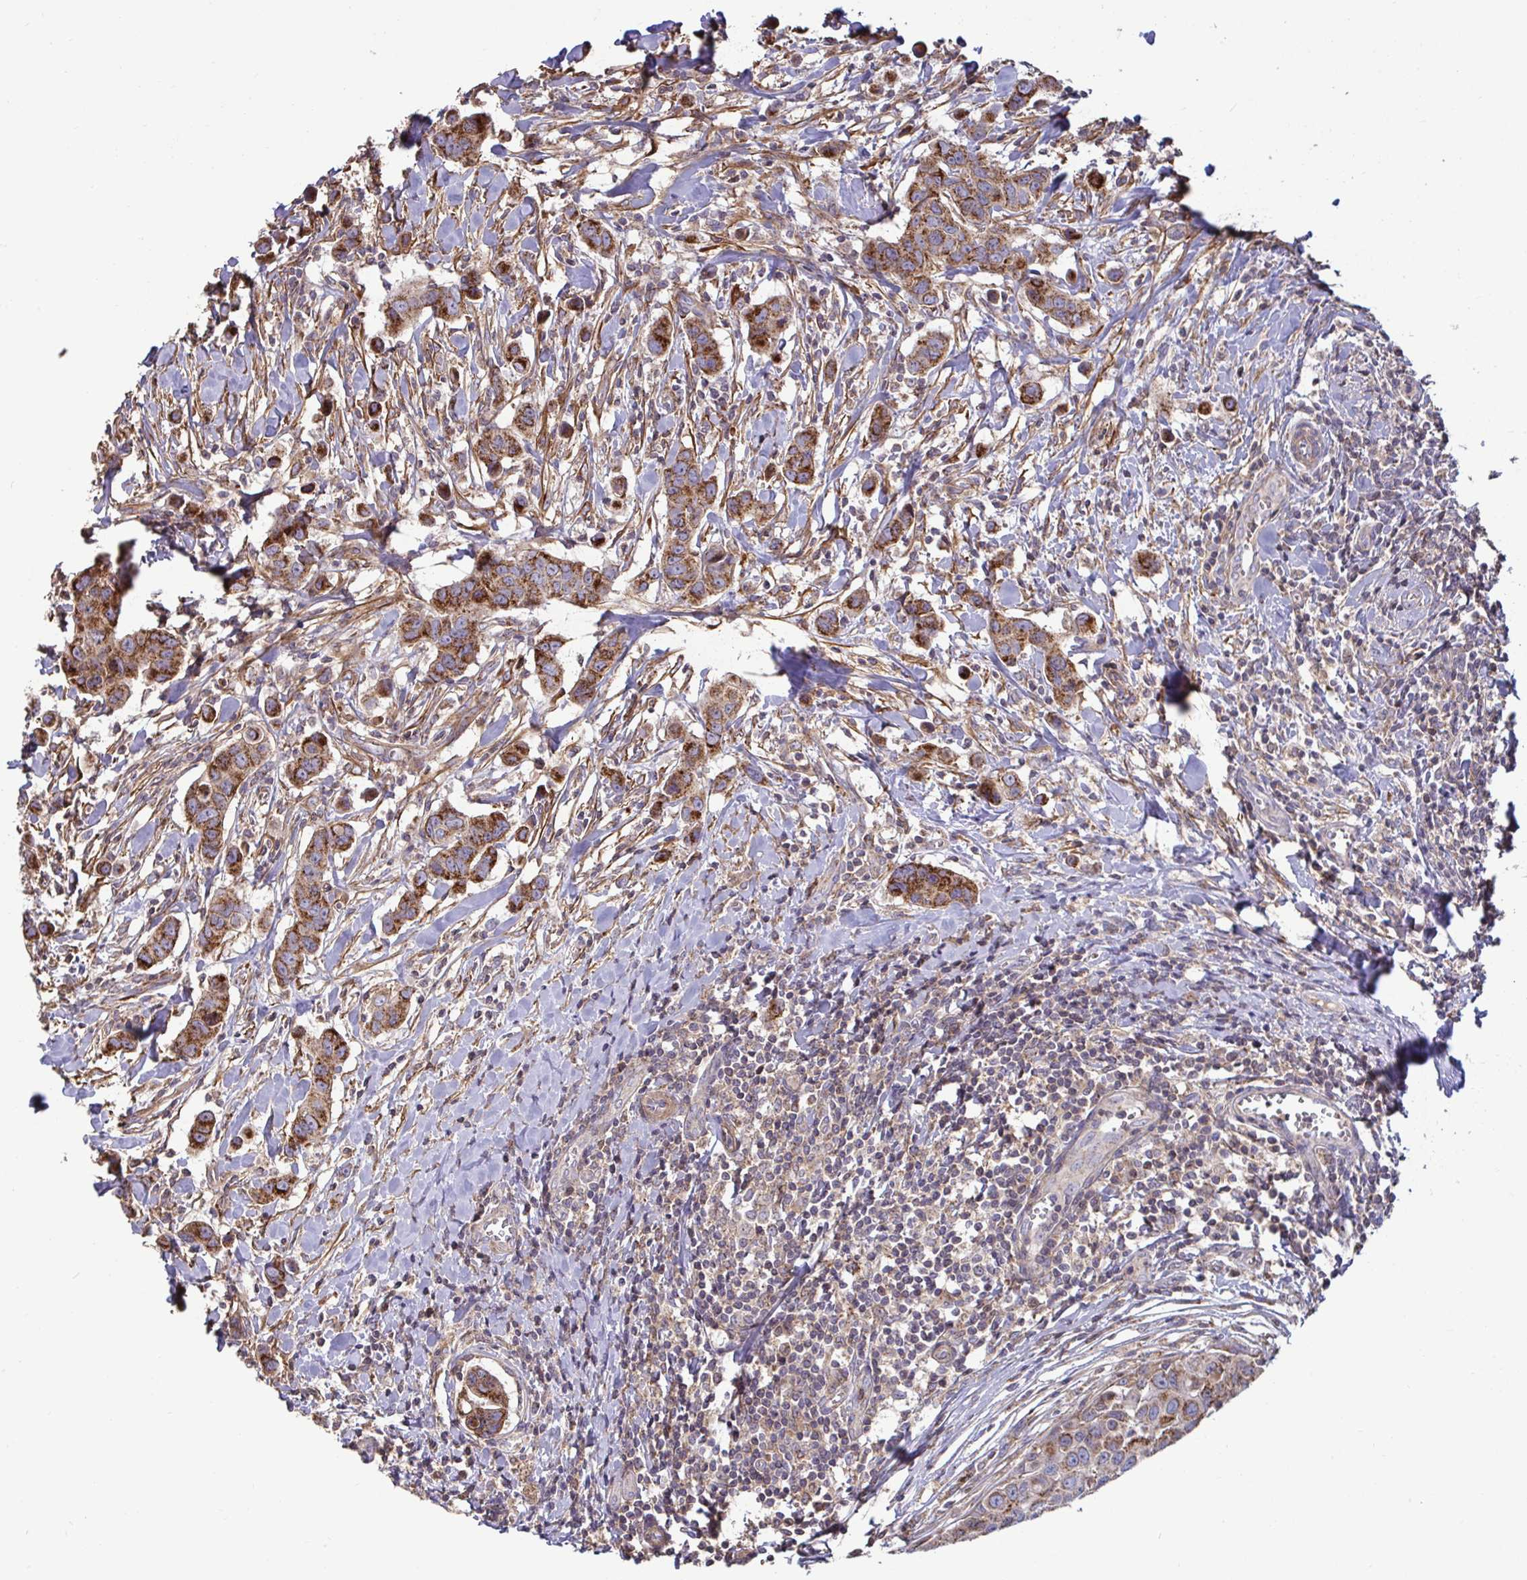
{"staining": {"intensity": "strong", "quantity": ">75%", "location": "cytoplasmic/membranous"}, "tissue": "breast cancer", "cell_type": "Tumor cells", "image_type": "cancer", "snomed": [{"axis": "morphology", "description": "Duct carcinoma"}, {"axis": "topography", "description": "Breast"}], "caption": "Immunohistochemical staining of human breast infiltrating ductal carcinoma reveals high levels of strong cytoplasmic/membranous protein staining in approximately >75% of tumor cells. (Brightfield microscopy of DAB IHC at high magnification).", "gene": "SPRY1", "patient": {"sex": "female", "age": 24}}